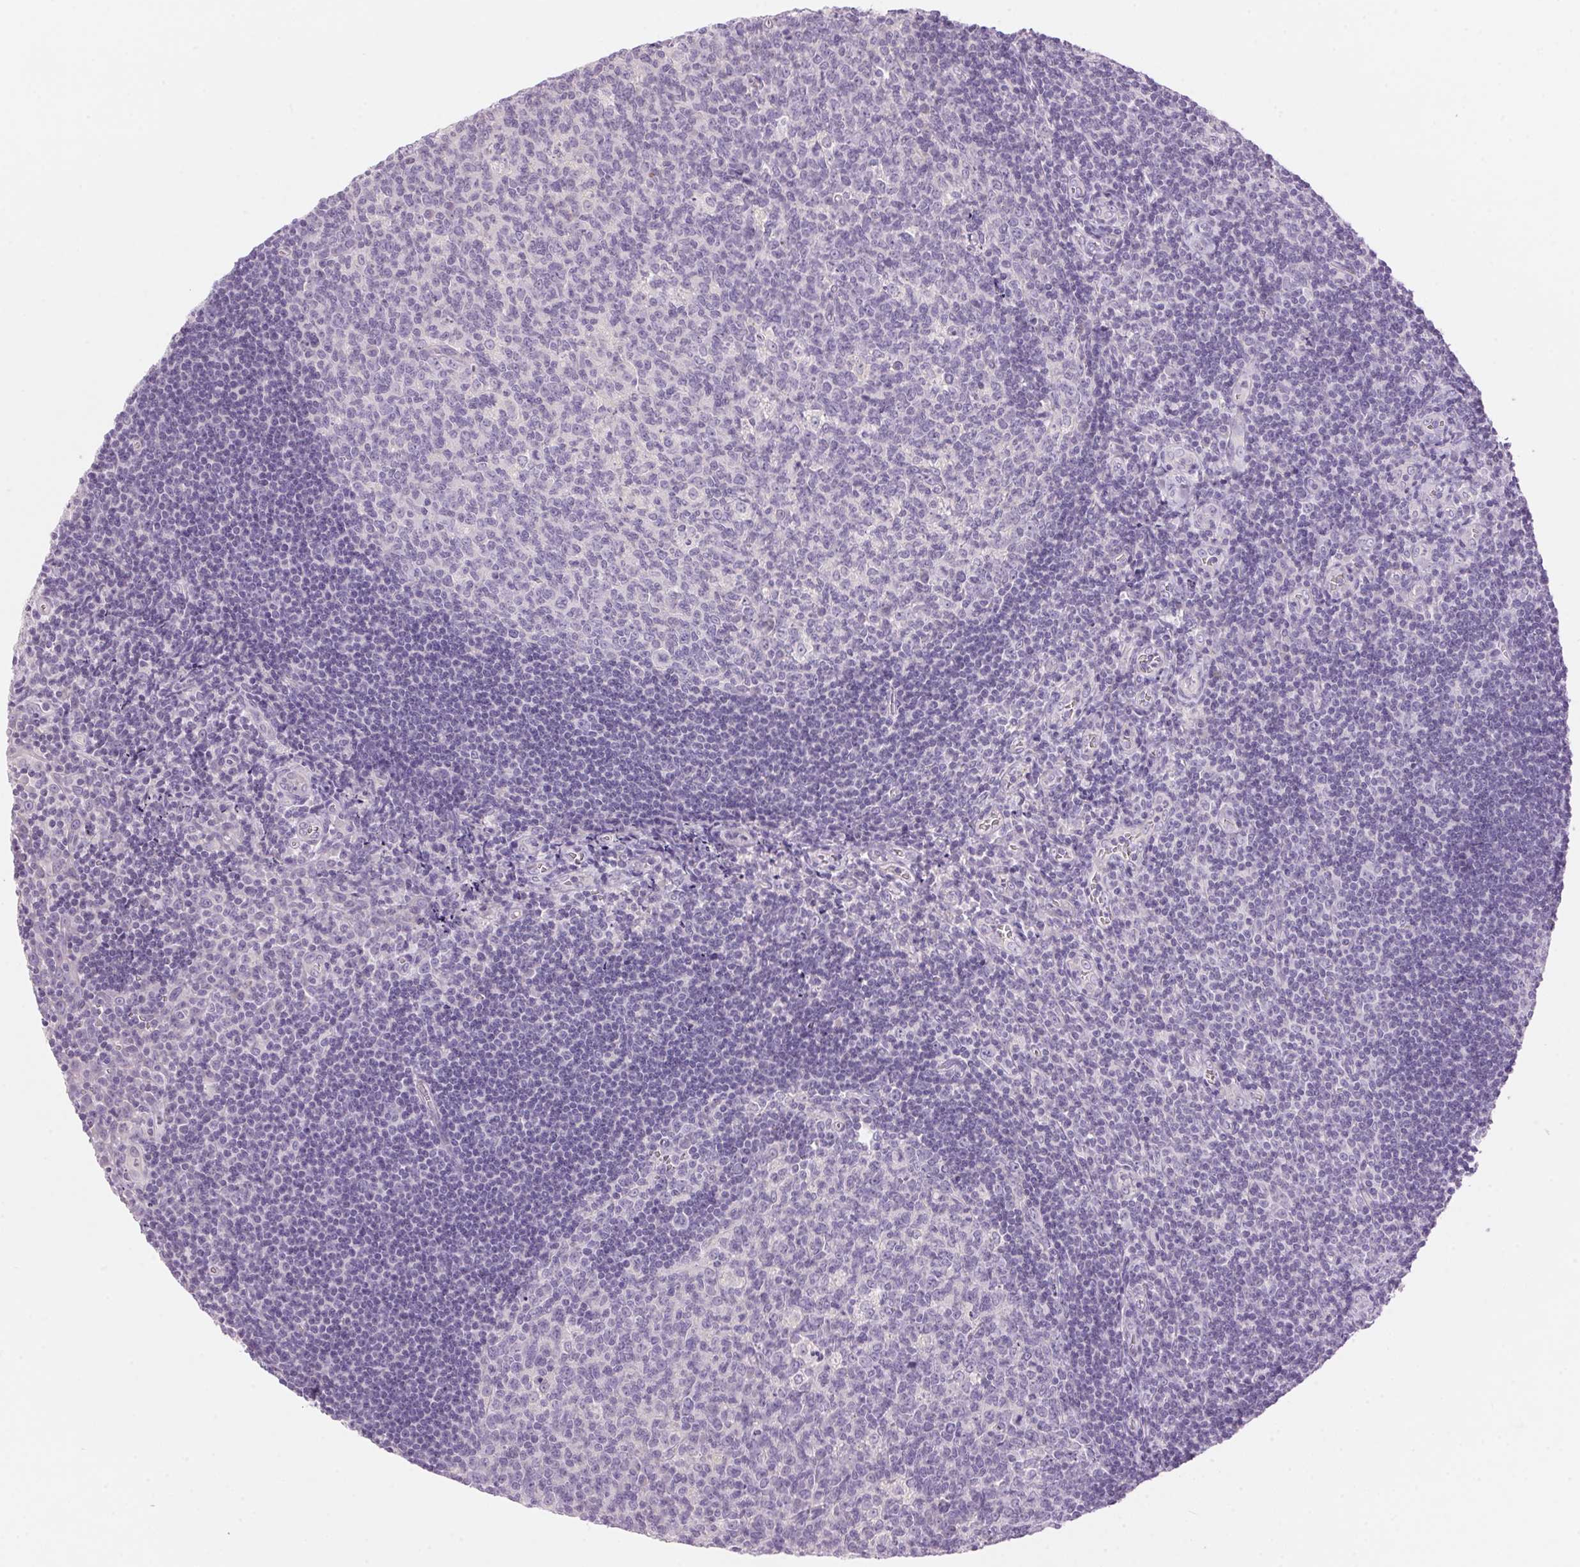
{"staining": {"intensity": "negative", "quantity": "none", "location": "none"}, "tissue": "tonsil", "cell_type": "Germinal center cells", "image_type": "normal", "snomed": [{"axis": "morphology", "description": "Normal tissue, NOS"}, {"axis": "morphology", "description": "Inflammation, NOS"}, {"axis": "topography", "description": "Tonsil"}], "caption": "A high-resolution micrograph shows IHC staining of unremarkable tonsil, which demonstrates no significant expression in germinal center cells. The staining is performed using DAB brown chromogen with nuclei counter-stained in using hematoxylin.", "gene": "HSD17B2", "patient": {"sex": "female", "age": 31}}